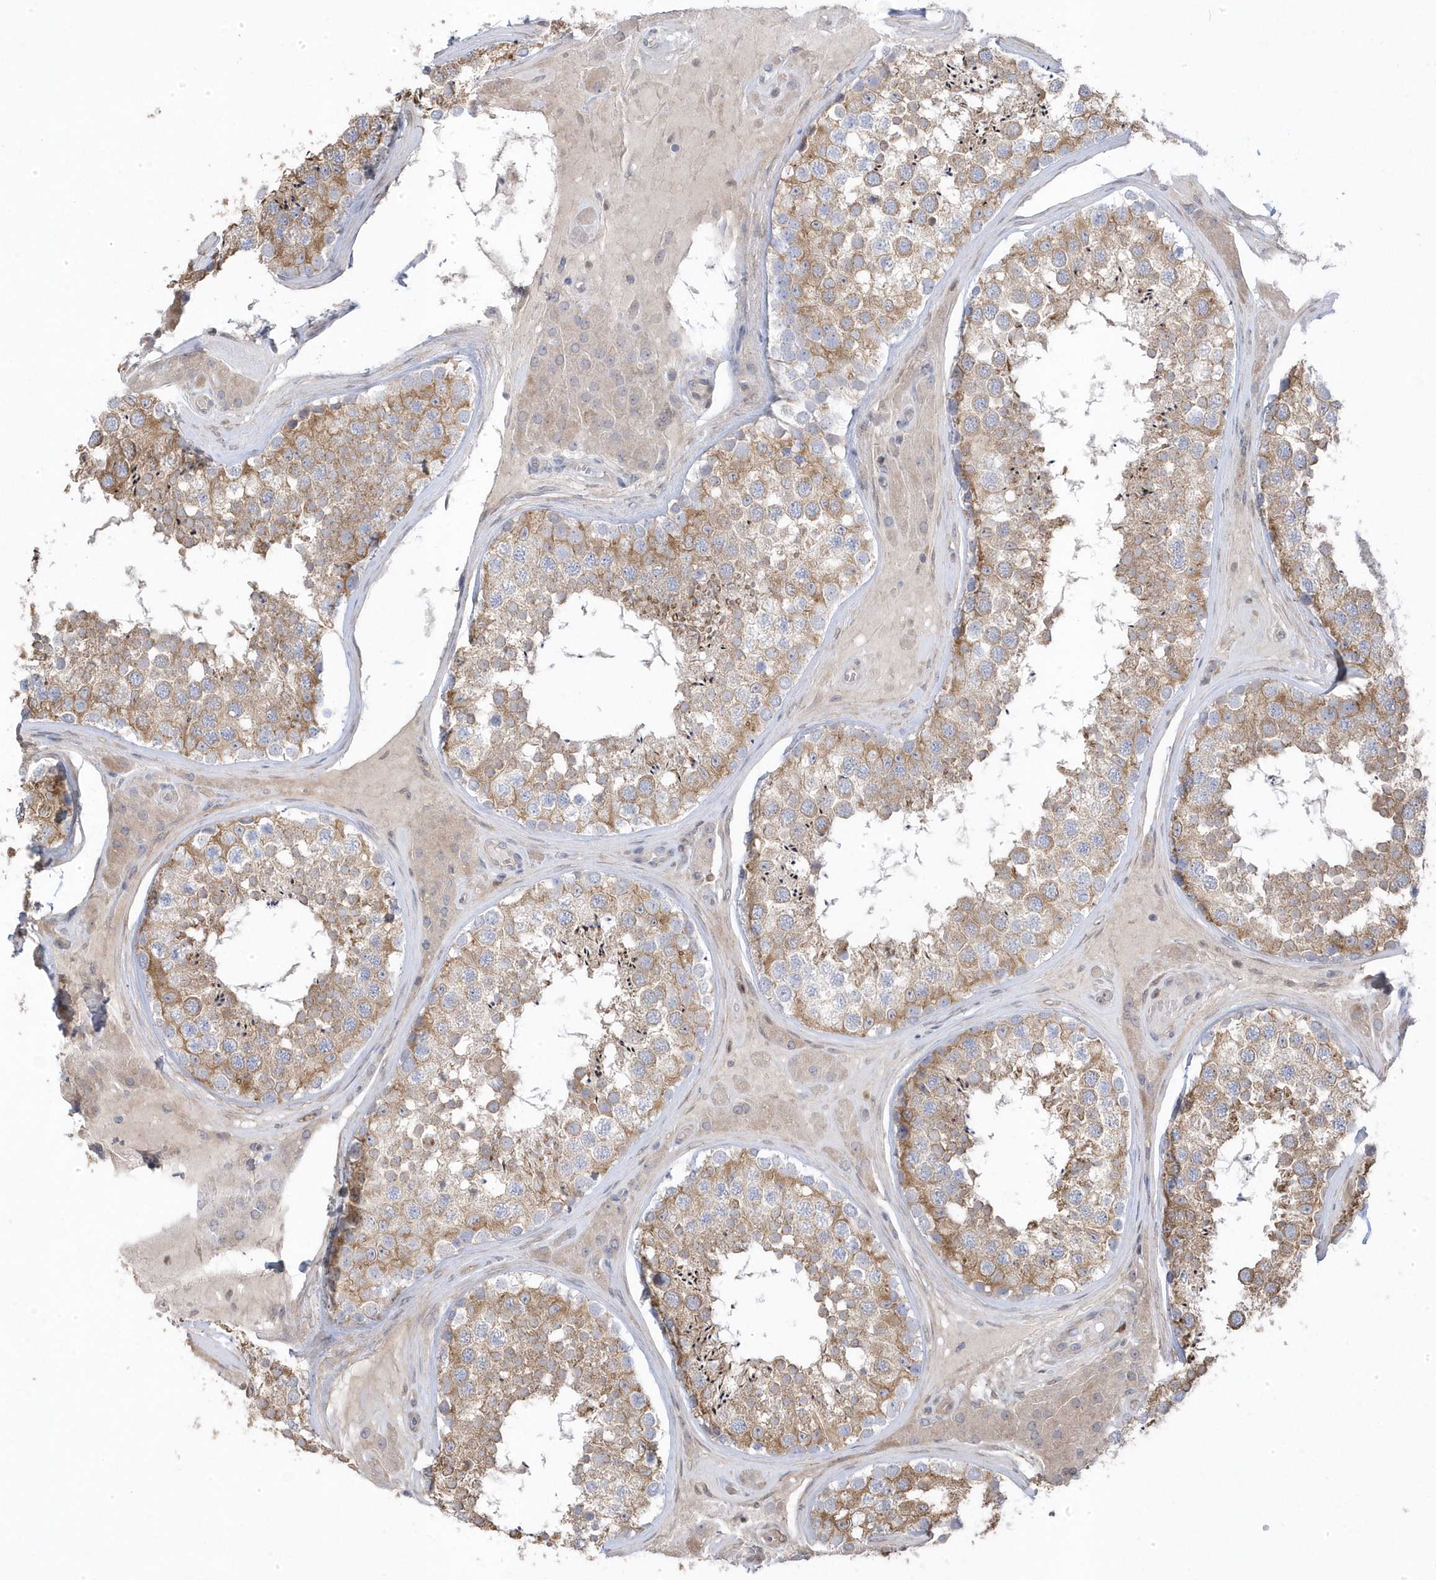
{"staining": {"intensity": "moderate", "quantity": ">75%", "location": "cytoplasmic/membranous"}, "tissue": "testis", "cell_type": "Cells in seminiferous ducts", "image_type": "normal", "snomed": [{"axis": "morphology", "description": "Normal tissue, NOS"}, {"axis": "topography", "description": "Testis"}], "caption": "A medium amount of moderate cytoplasmic/membranous staining is identified in about >75% of cells in seminiferous ducts in normal testis. (brown staining indicates protein expression, while blue staining denotes nuclei).", "gene": "GTPBP6", "patient": {"sex": "male", "age": 46}}